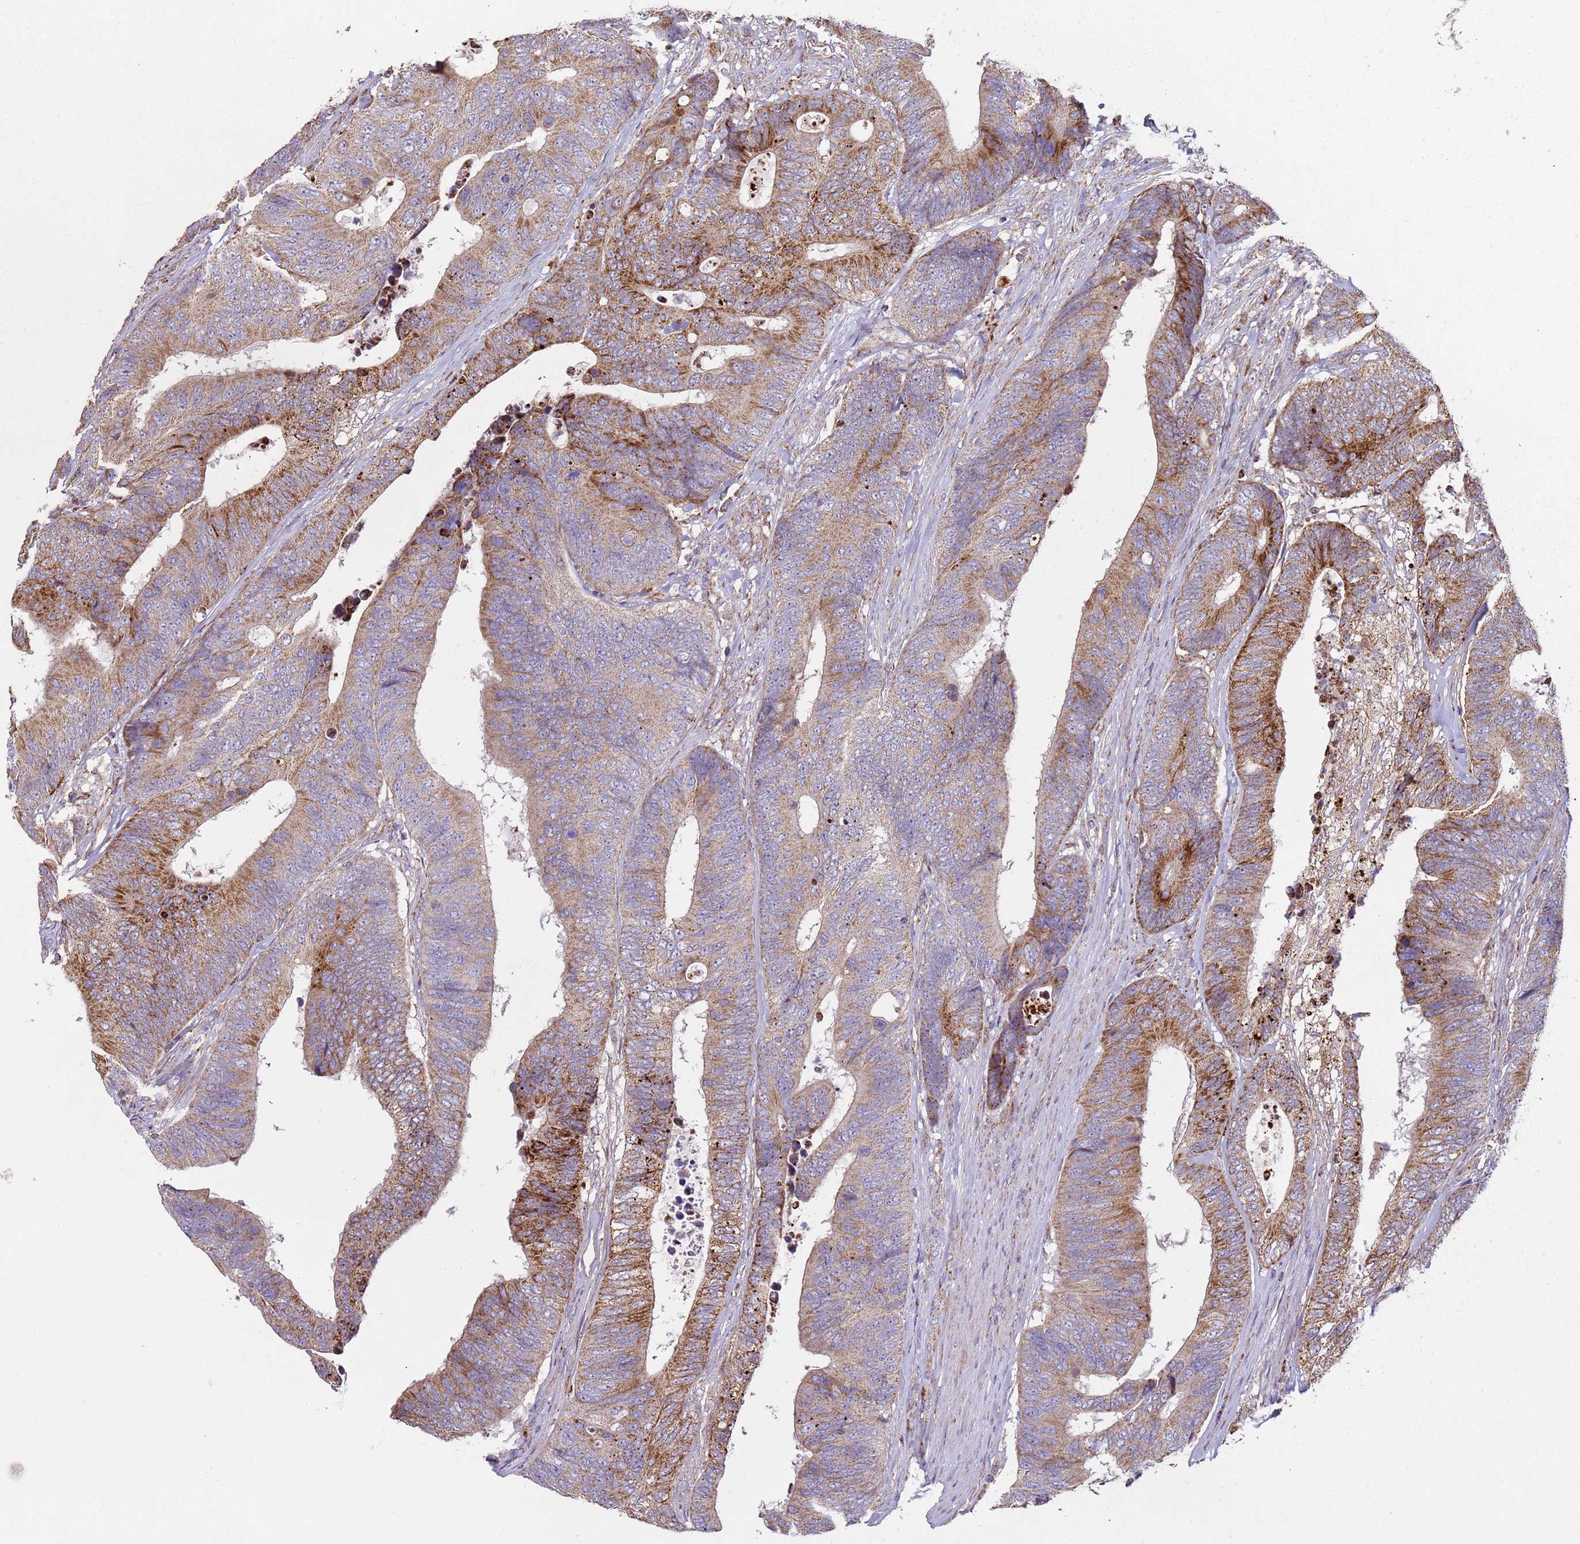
{"staining": {"intensity": "moderate", "quantity": ">75%", "location": "cytoplasmic/membranous"}, "tissue": "colorectal cancer", "cell_type": "Tumor cells", "image_type": "cancer", "snomed": [{"axis": "morphology", "description": "Adenocarcinoma, NOS"}, {"axis": "topography", "description": "Colon"}], "caption": "An immunohistochemistry (IHC) histopathology image of tumor tissue is shown. Protein staining in brown shows moderate cytoplasmic/membranous positivity in colorectal cancer within tumor cells.", "gene": "FBXO33", "patient": {"sex": "male", "age": 87}}